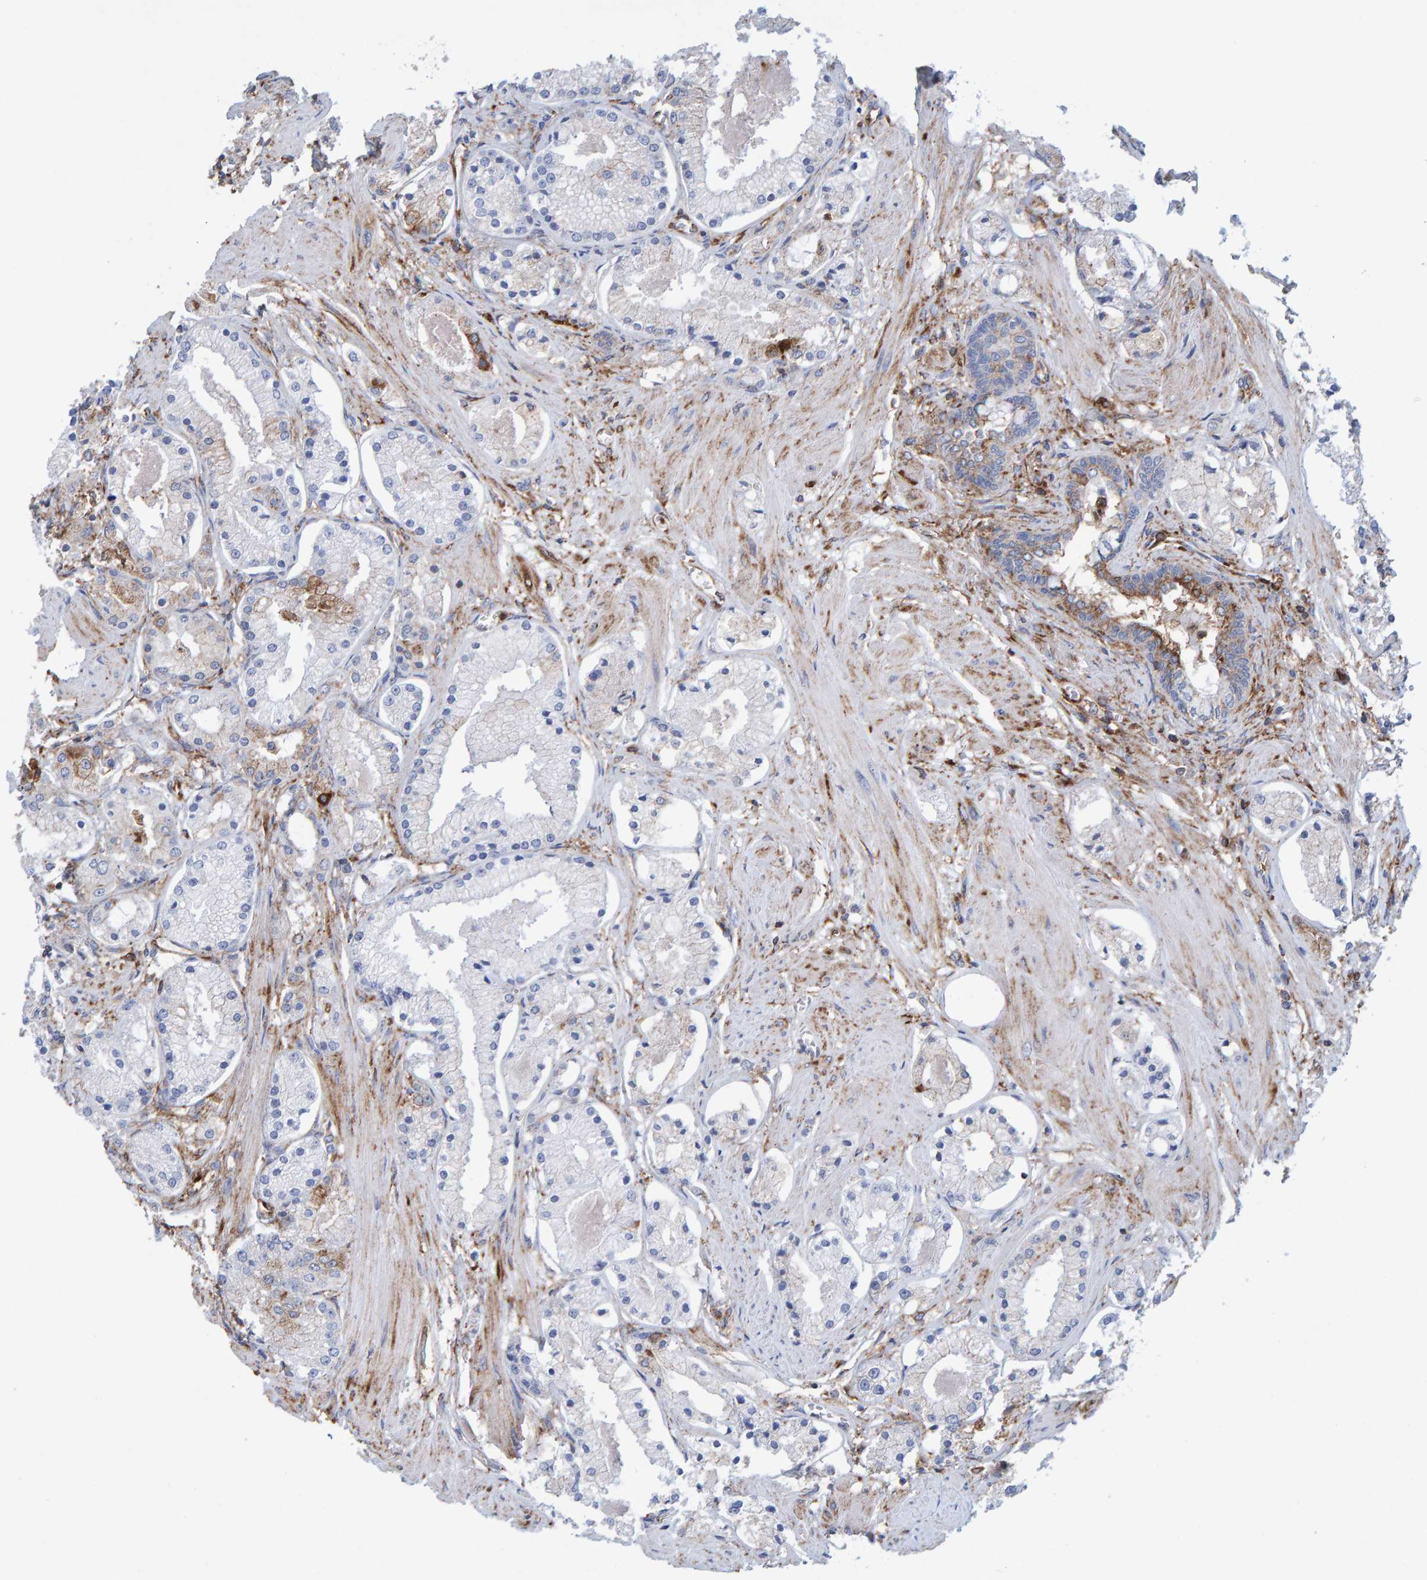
{"staining": {"intensity": "weak", "quantity": "<25%", "location": "cytoplasmic/membranous"}, "tissue": "prostate cancer", "cell_type": "Tumor cells", "image_type": "cancer", "snomed": [{"axis": "morphology", "description": "Adenocarcinoma, High grade"}, {"axis": "topography", "description": "Prostate"}], "caption": "This image is of prostate adenocarcinoma (high-grade) stained with immunohistochemistry to label a protein in brown with the nuclei are counter-stained blue. There is no staining in tumor cells.", "gene": "MVP", "patient": {"sex": "male", "age": 66}}